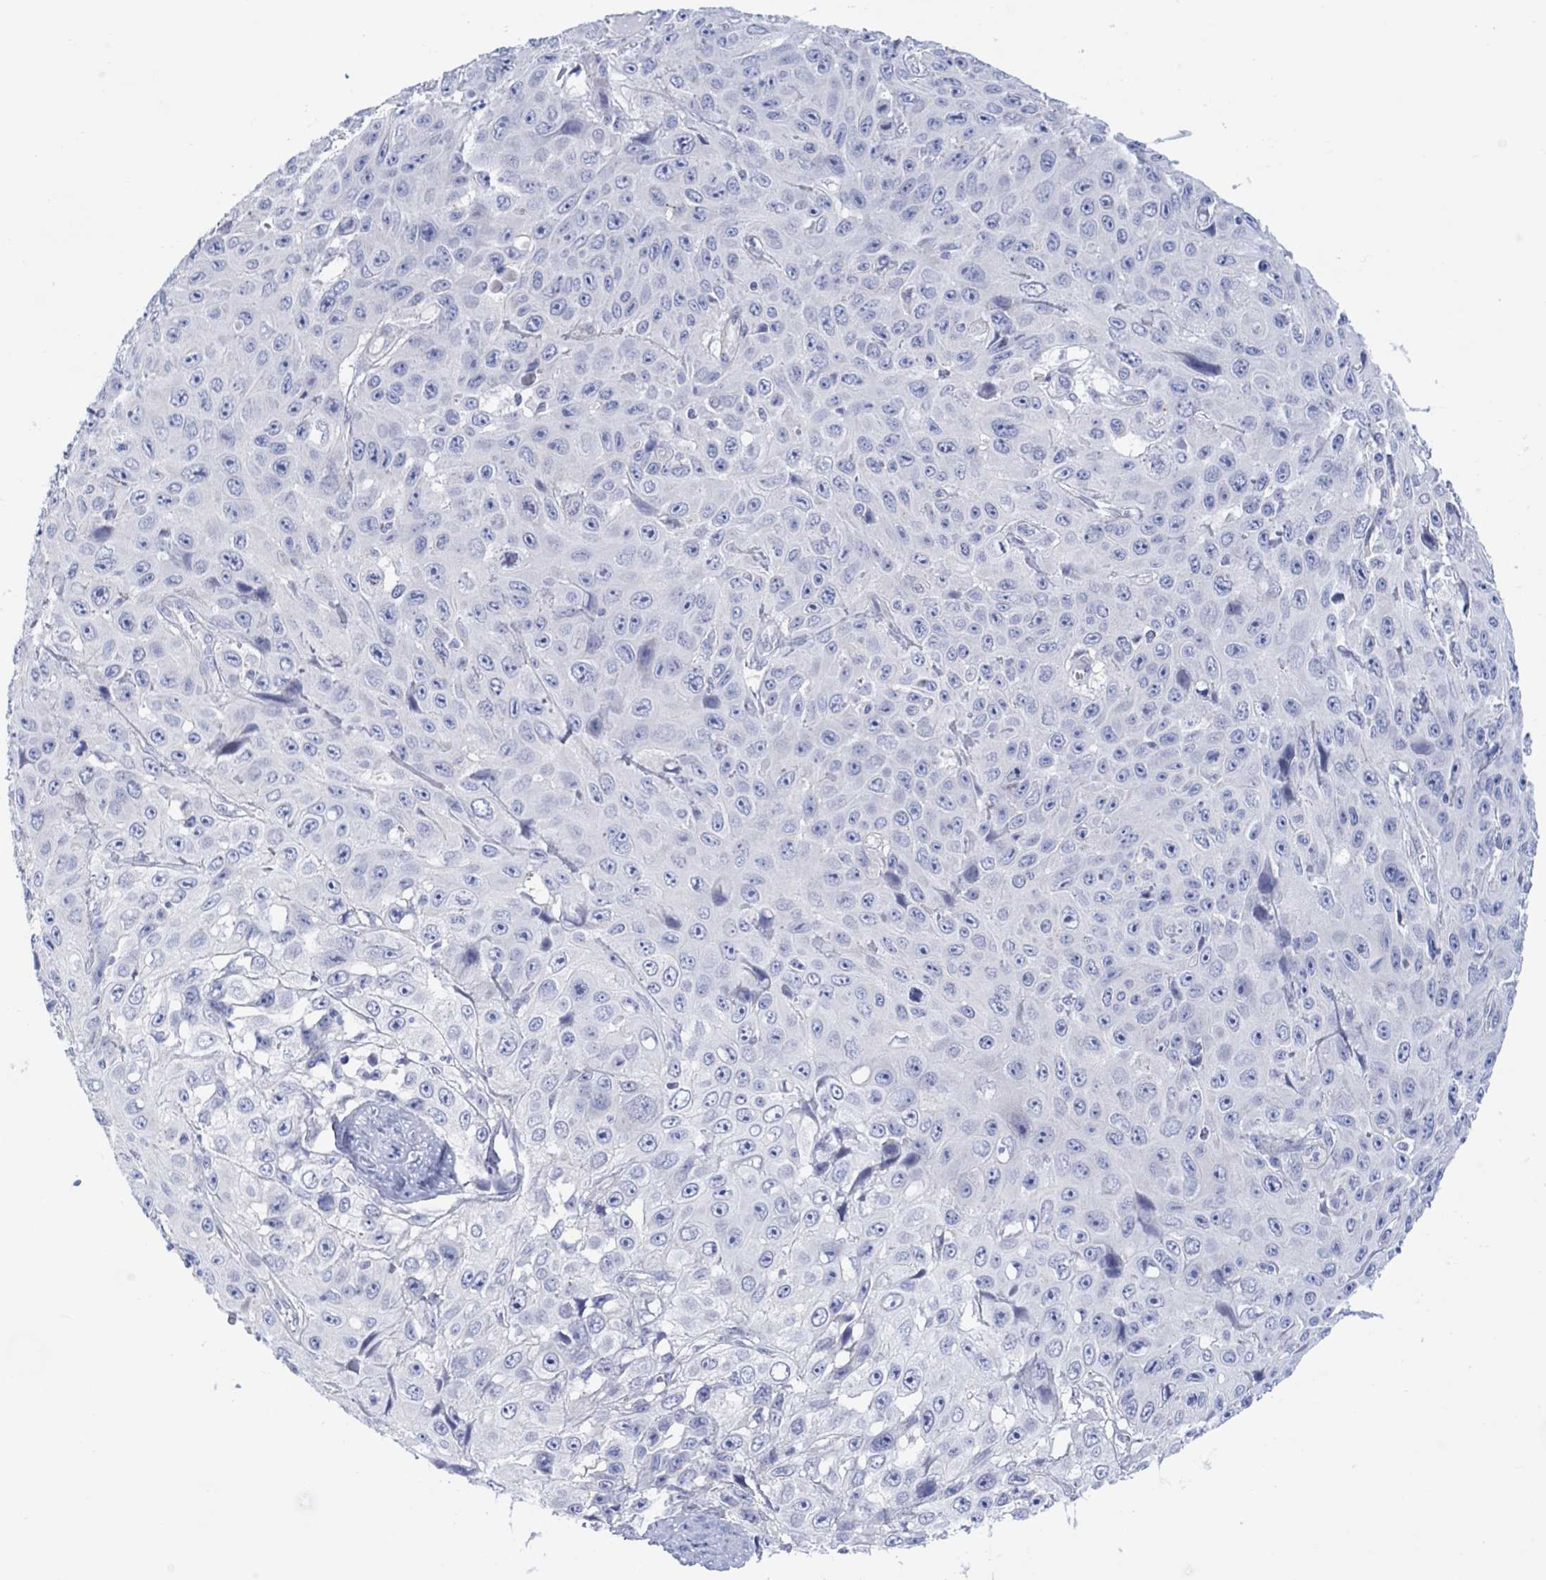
{"staining": {"intensity": "negative", "quantity": "none", "location": "none"}, "tissue": "skin cancer", "cell_type": "Tumor cells", "image_type": "cancer", "snomed": [{"axis": "morphology", "description": "Squamous cell carcinoma, NOS"}, {"axis": "topography", "description": "Skin"}], "caption": "Tumor cells are negative for protein expression in human squamous cell carcinoma (skin).", "gene": "TLDC2", "patient": {"sex": "male", "age": 82}}